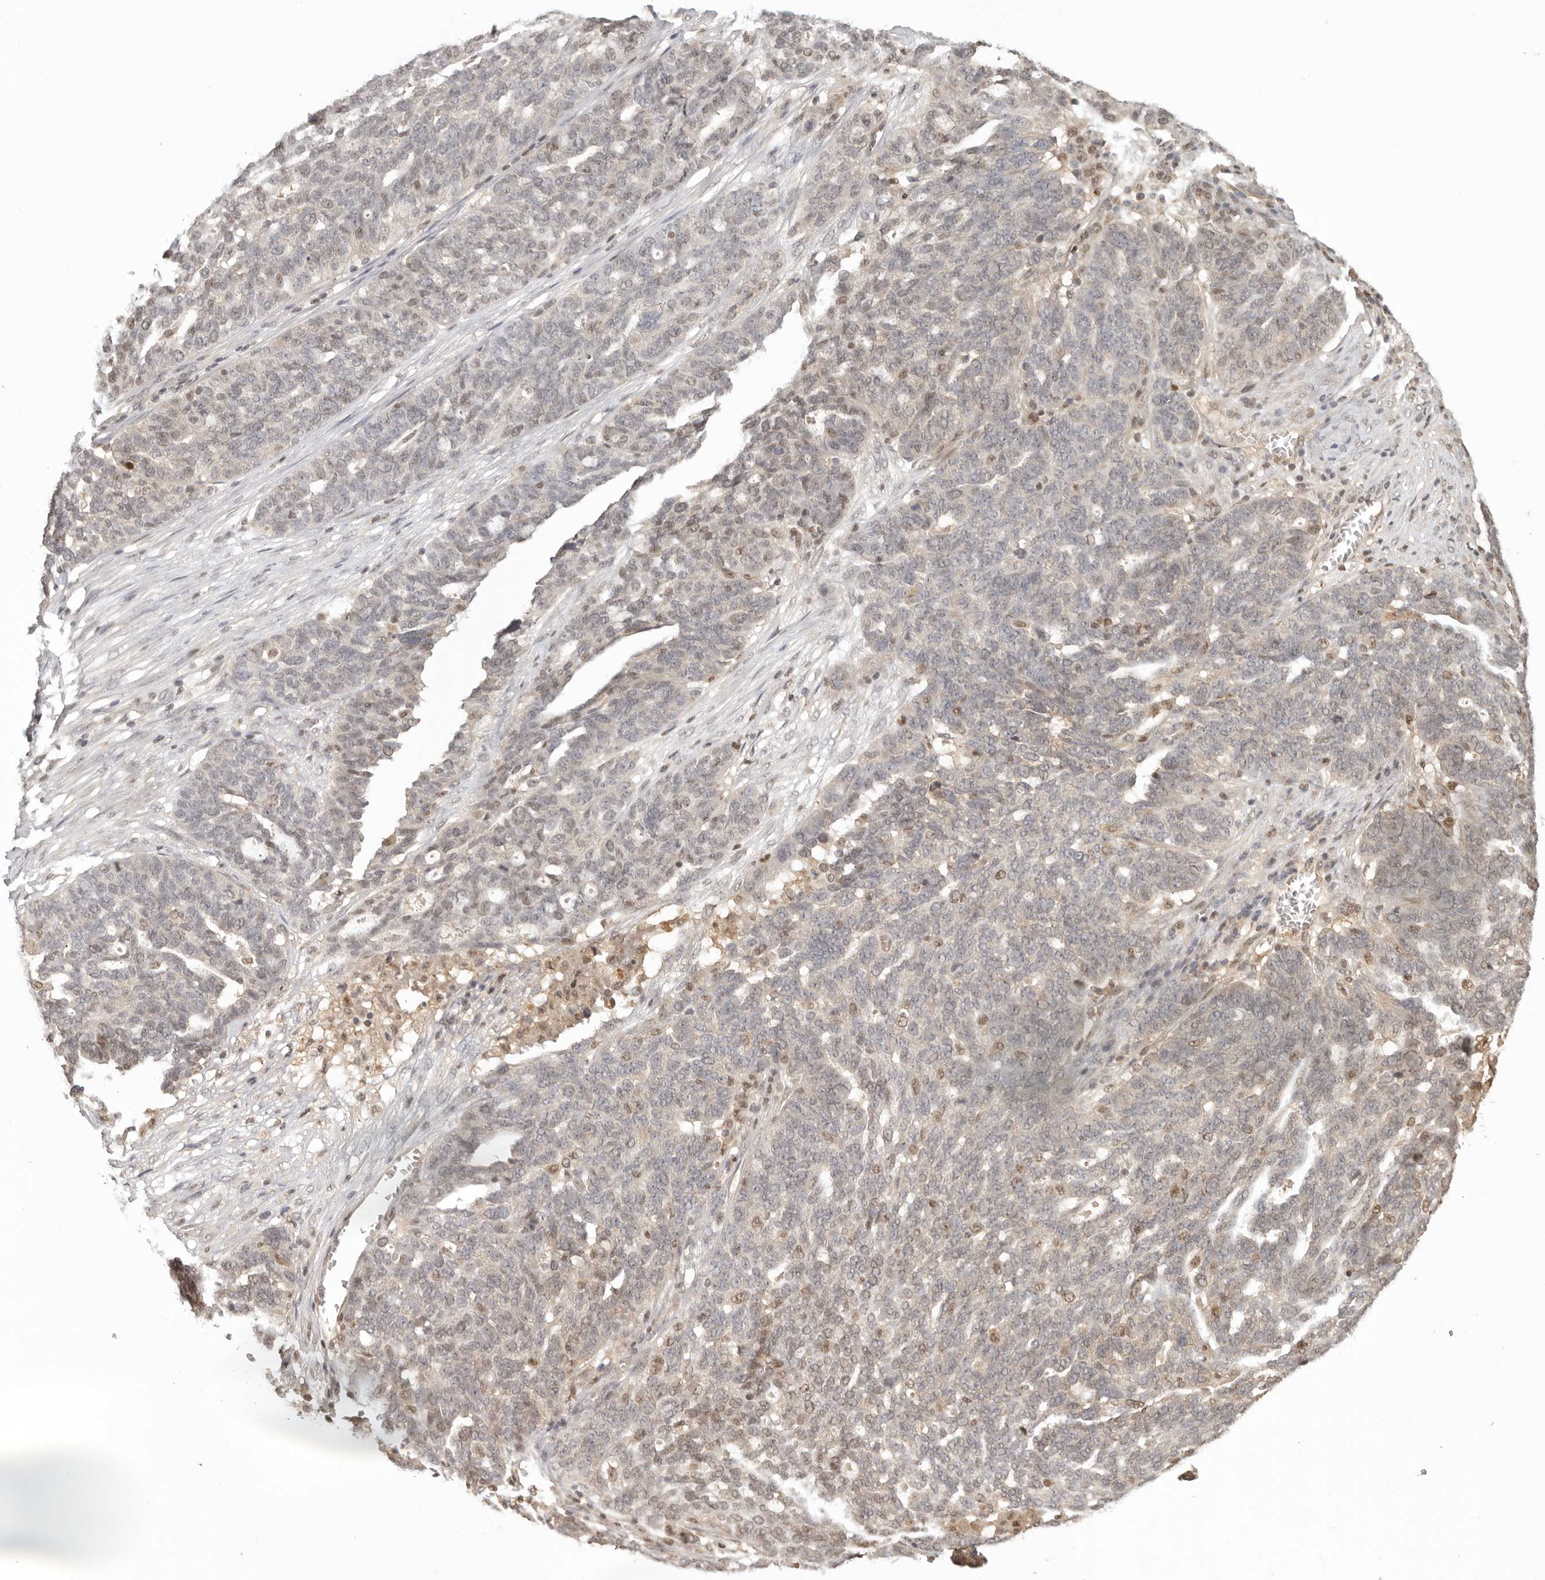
{"staining": {"intensity": "moderate", "quantity": "<25%", "location": "nuclear"}, "tissue": "ovarian cancer", "cell_type": "Tumor cells", "image_type": "cancer", "snomed": [{"axis": "morphology", "description": "Cystadenocarcinoma, serous, NOS"}, {"axis": "topography", "description": "Ovary"}], "caption": "Ovarian cancer (serous cystadenocarcinoma) stained with DAB immunohistochemistry (IHC) displays low levels of moderate nuclear staining in about <25% of tumor cells. The staining is performed using DAB (3,3'-diaminobenzidine) brown chromogen to label protein expression. The nuclei are counter-stained blue using hematoxylin.", "gene": "PSMA5", "patient": {"sex": "female", "age": 59}}